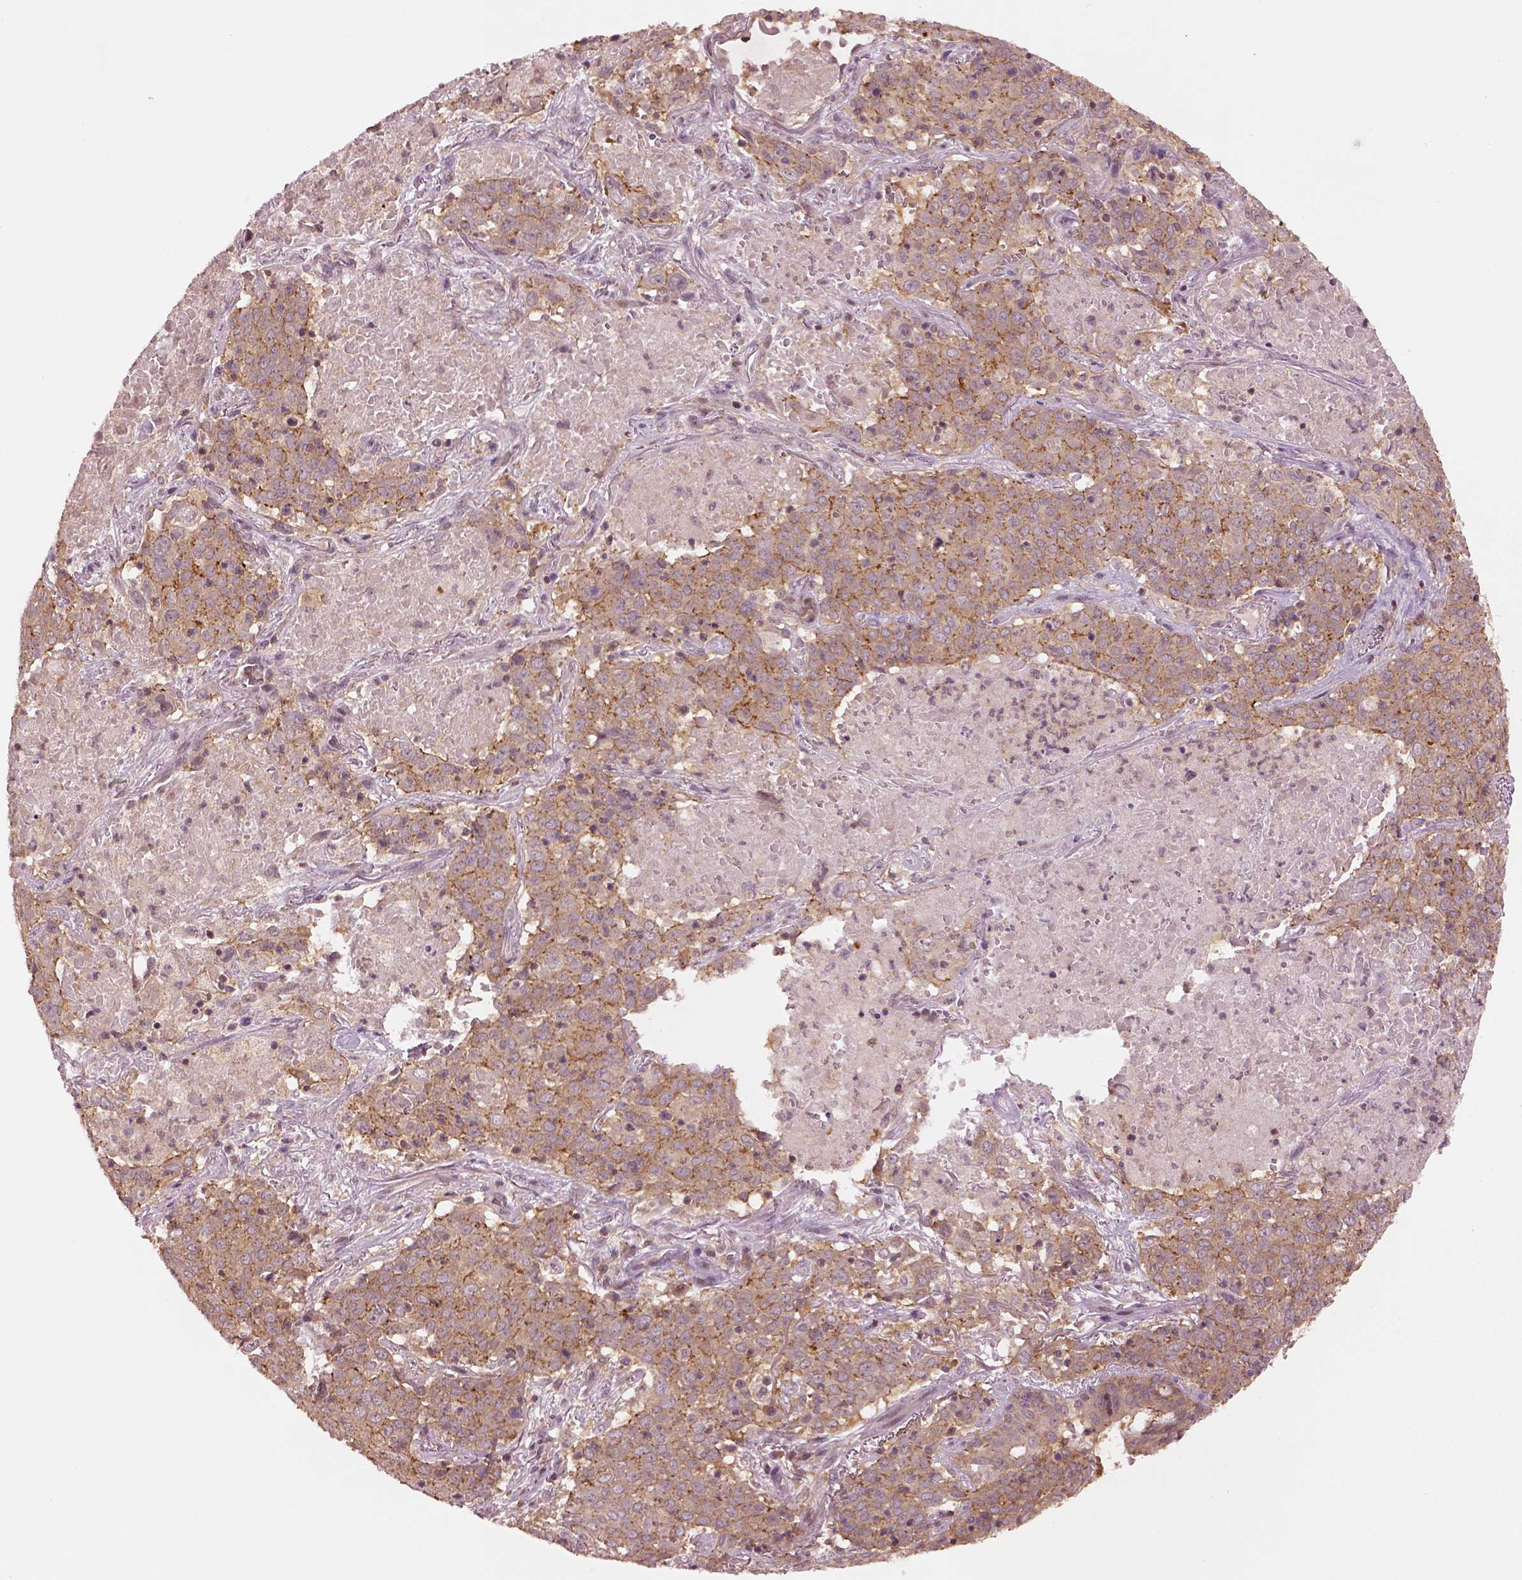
{"staining": {"intensity": "moderate", "quantity": ">75%", "location": "cytoplasmic/membranous"}, "tissue": "lung cancer", "cell_type": "Tumor cells", "image_type": "cancer", "snomed": [{"axis": "morphology", "description": "Squamous cell carcinoma, NOS"}, {"axis": "topography", "description": "Lung"}], "caption": "Lung squamous cell carcinoma stained for a protein (brown) displays moderate cytoplasmic/membranous positive expression in about >75% of tumor cells.", "gene": "MTHFS", "patient": {"sex": "male", "age": 82}}